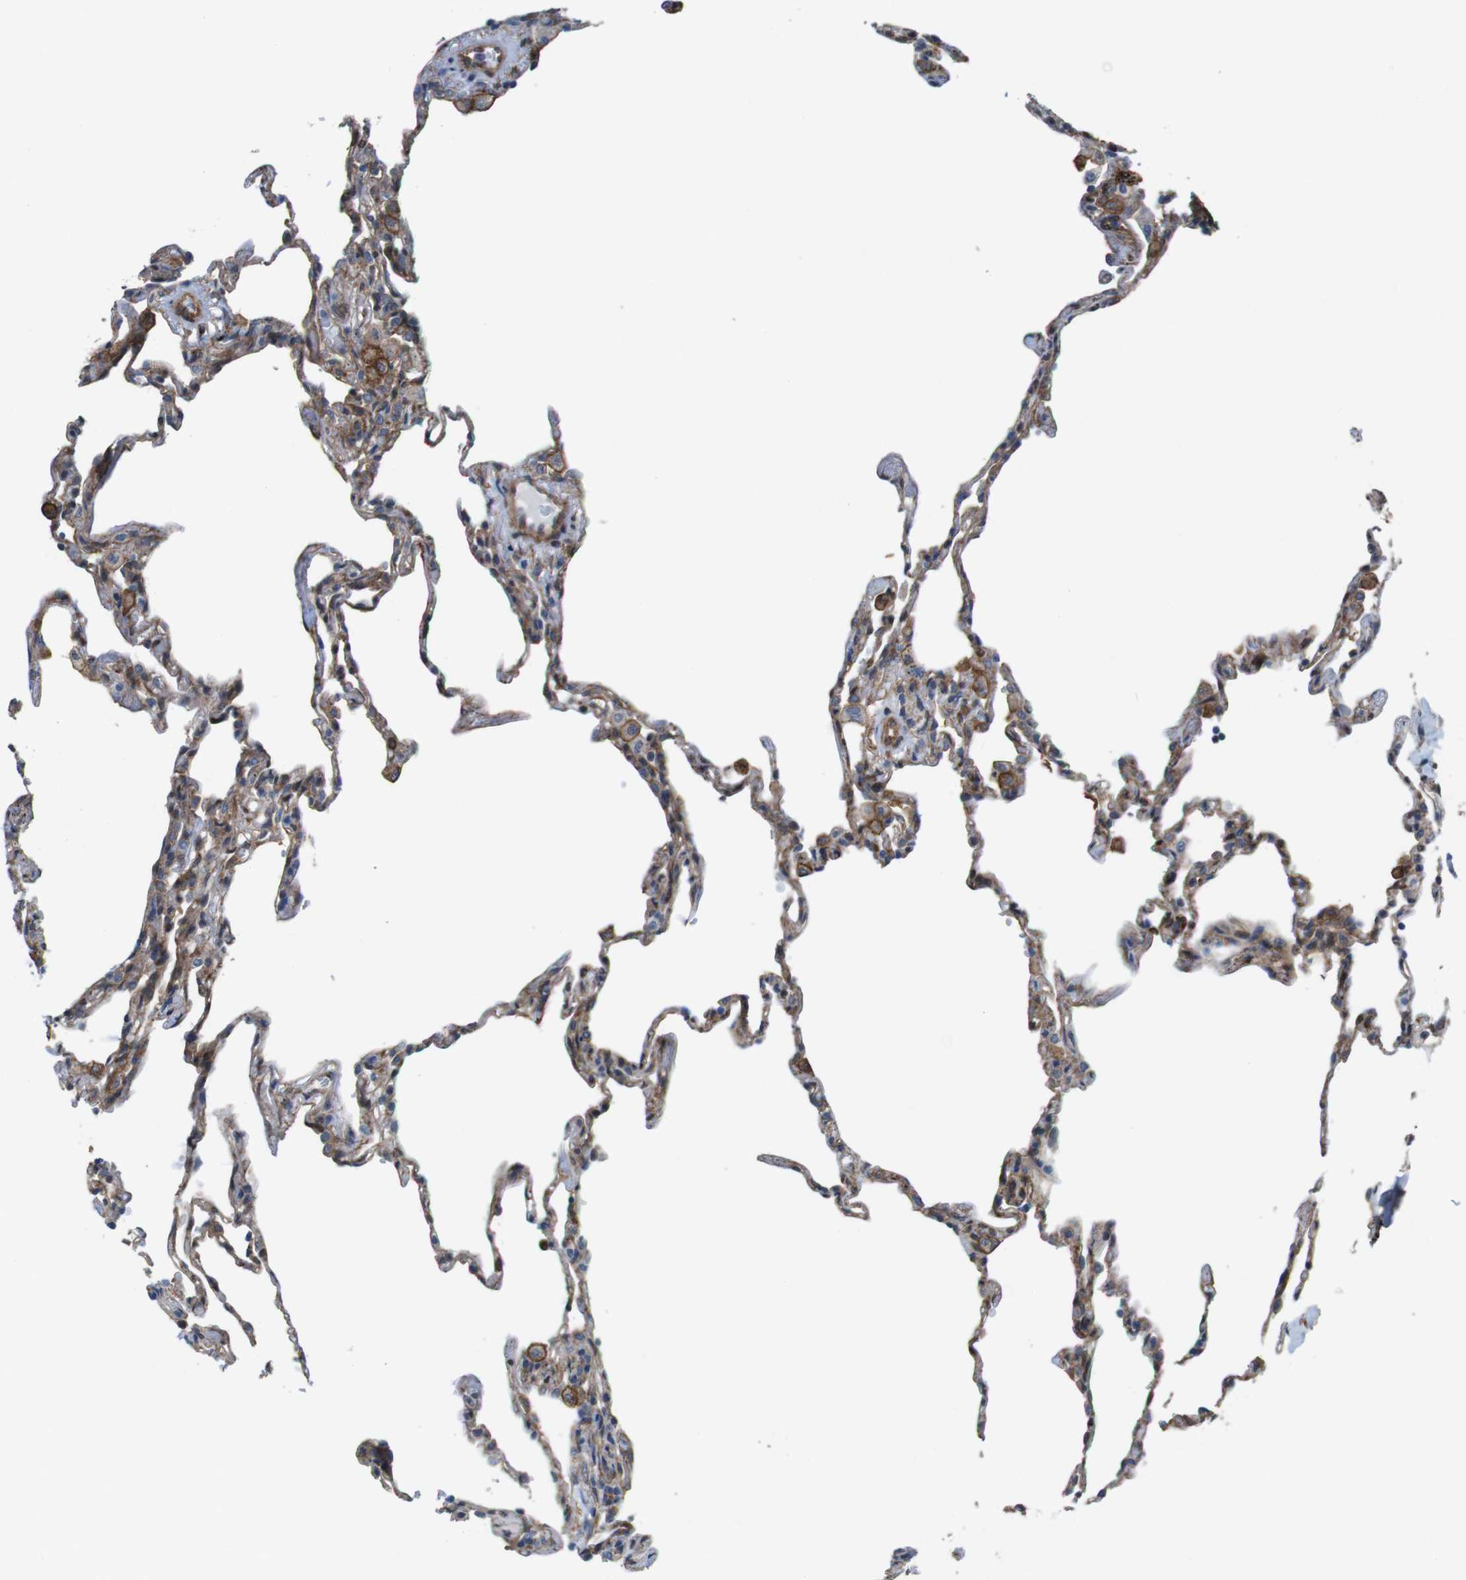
{"staining": {"intensity": "moderate", "quantity": "25%-75%", "location": "cytoplasmic/membranous"}, "tissue": "lung", "cell_type": "Alveolar cells", "image_type": "normal", "snomed": [{"axis": "morphology", "description": "Normal tissue, NOS"}, {"axis": "topography", "description": "Lung"}], "caption": "Normal lung shows moderate cytoplasmic/membranous positivity in approximately 25%-75% of alveolar cells.", "gene": "PTGER4", "patient": {"sex": "male", "age": 59}}